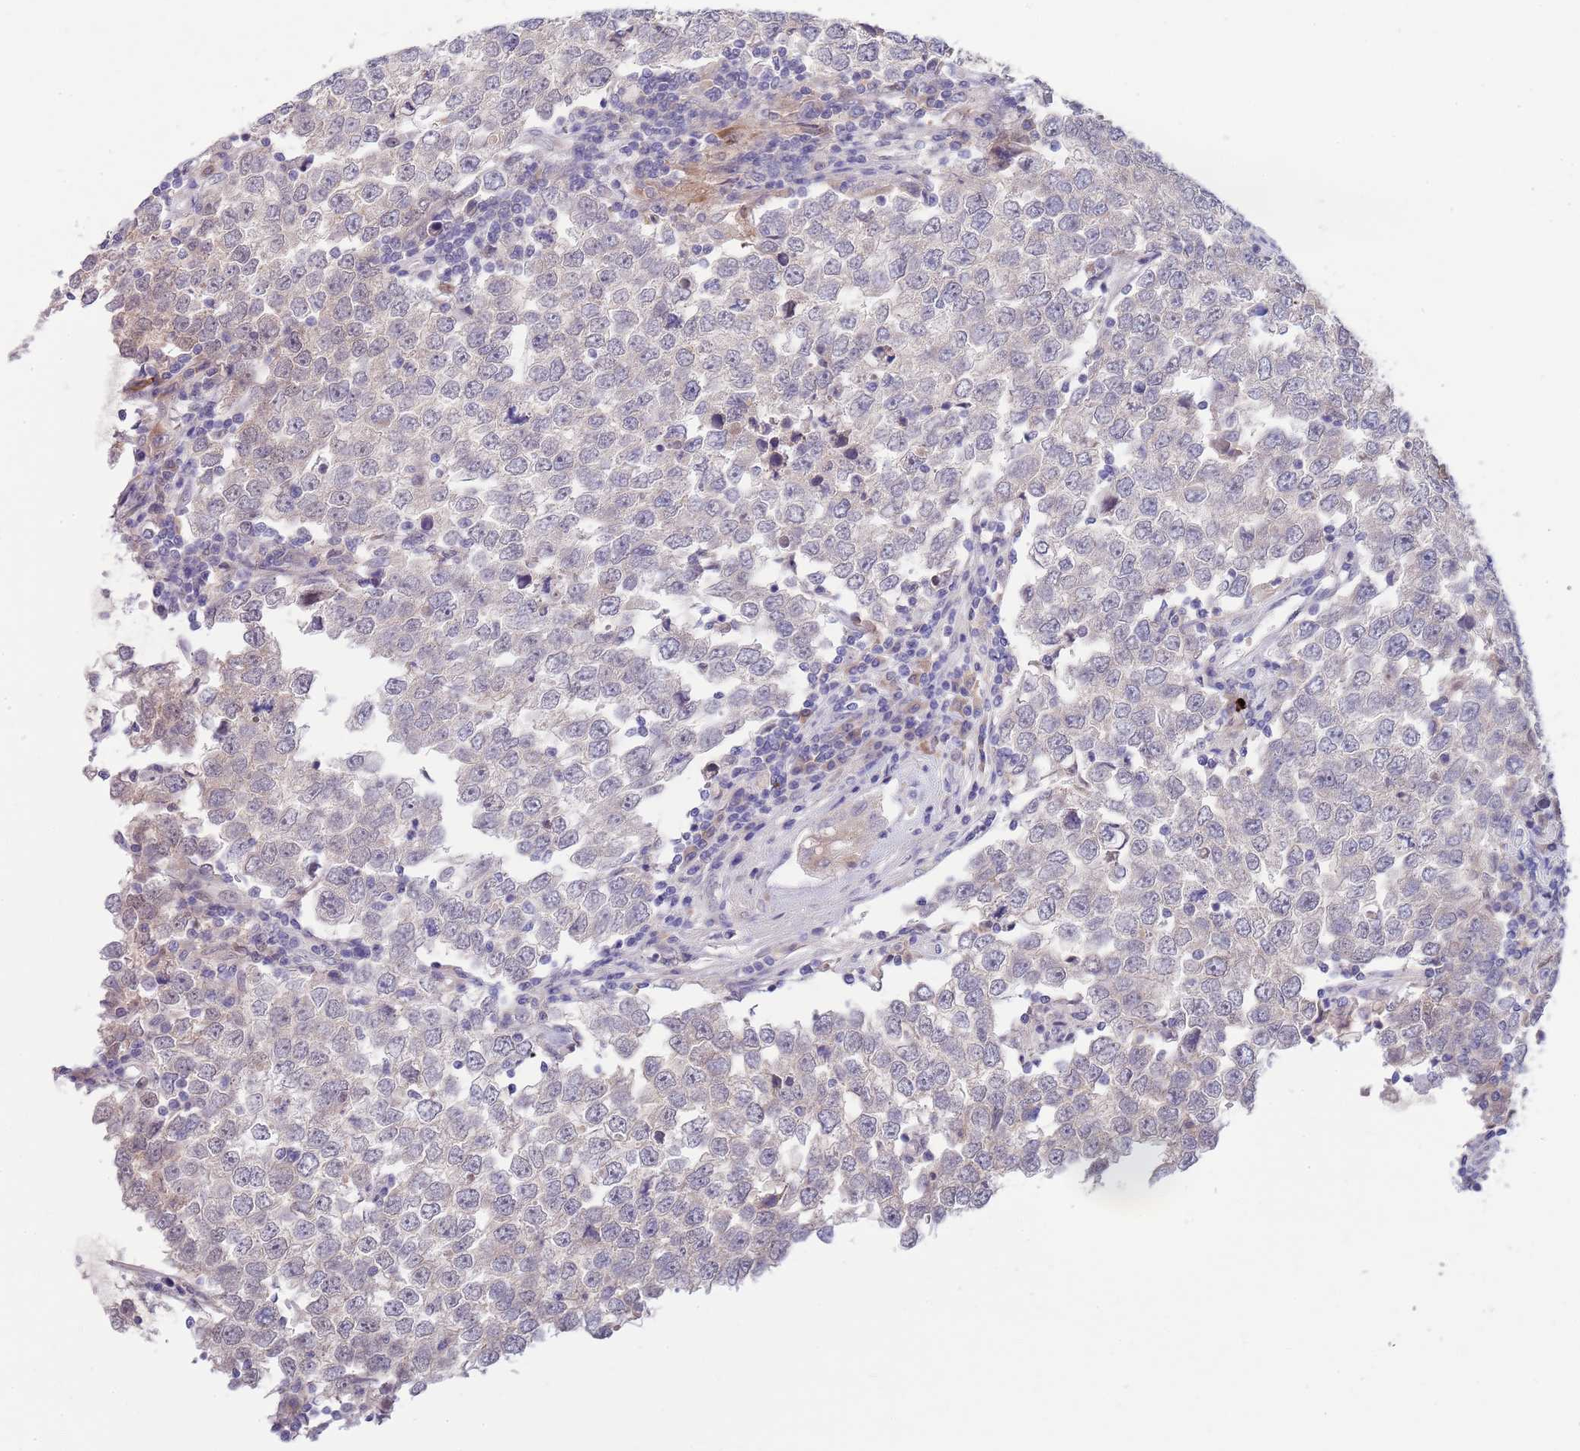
{"staining": {"intensity": "negative", "quantity": "none", "location": "none"}, "tissue": "testis cancer", "cell_type": "Tumor cells", "image_type": "cancer", "snomed": [{"axis": "morphology", "description": "Seminoma, NOS"}, {"axis": "morphology", "description": "Carcinoma, Embryonal, NOS"}, {"axis": "topography", "description": "Testis"}], "caption": "The histopathology image reveals no staining of tumor cells in testis cancer.", "gene": "NLRP6", "patient": {"sex": "male", "age": 28}}